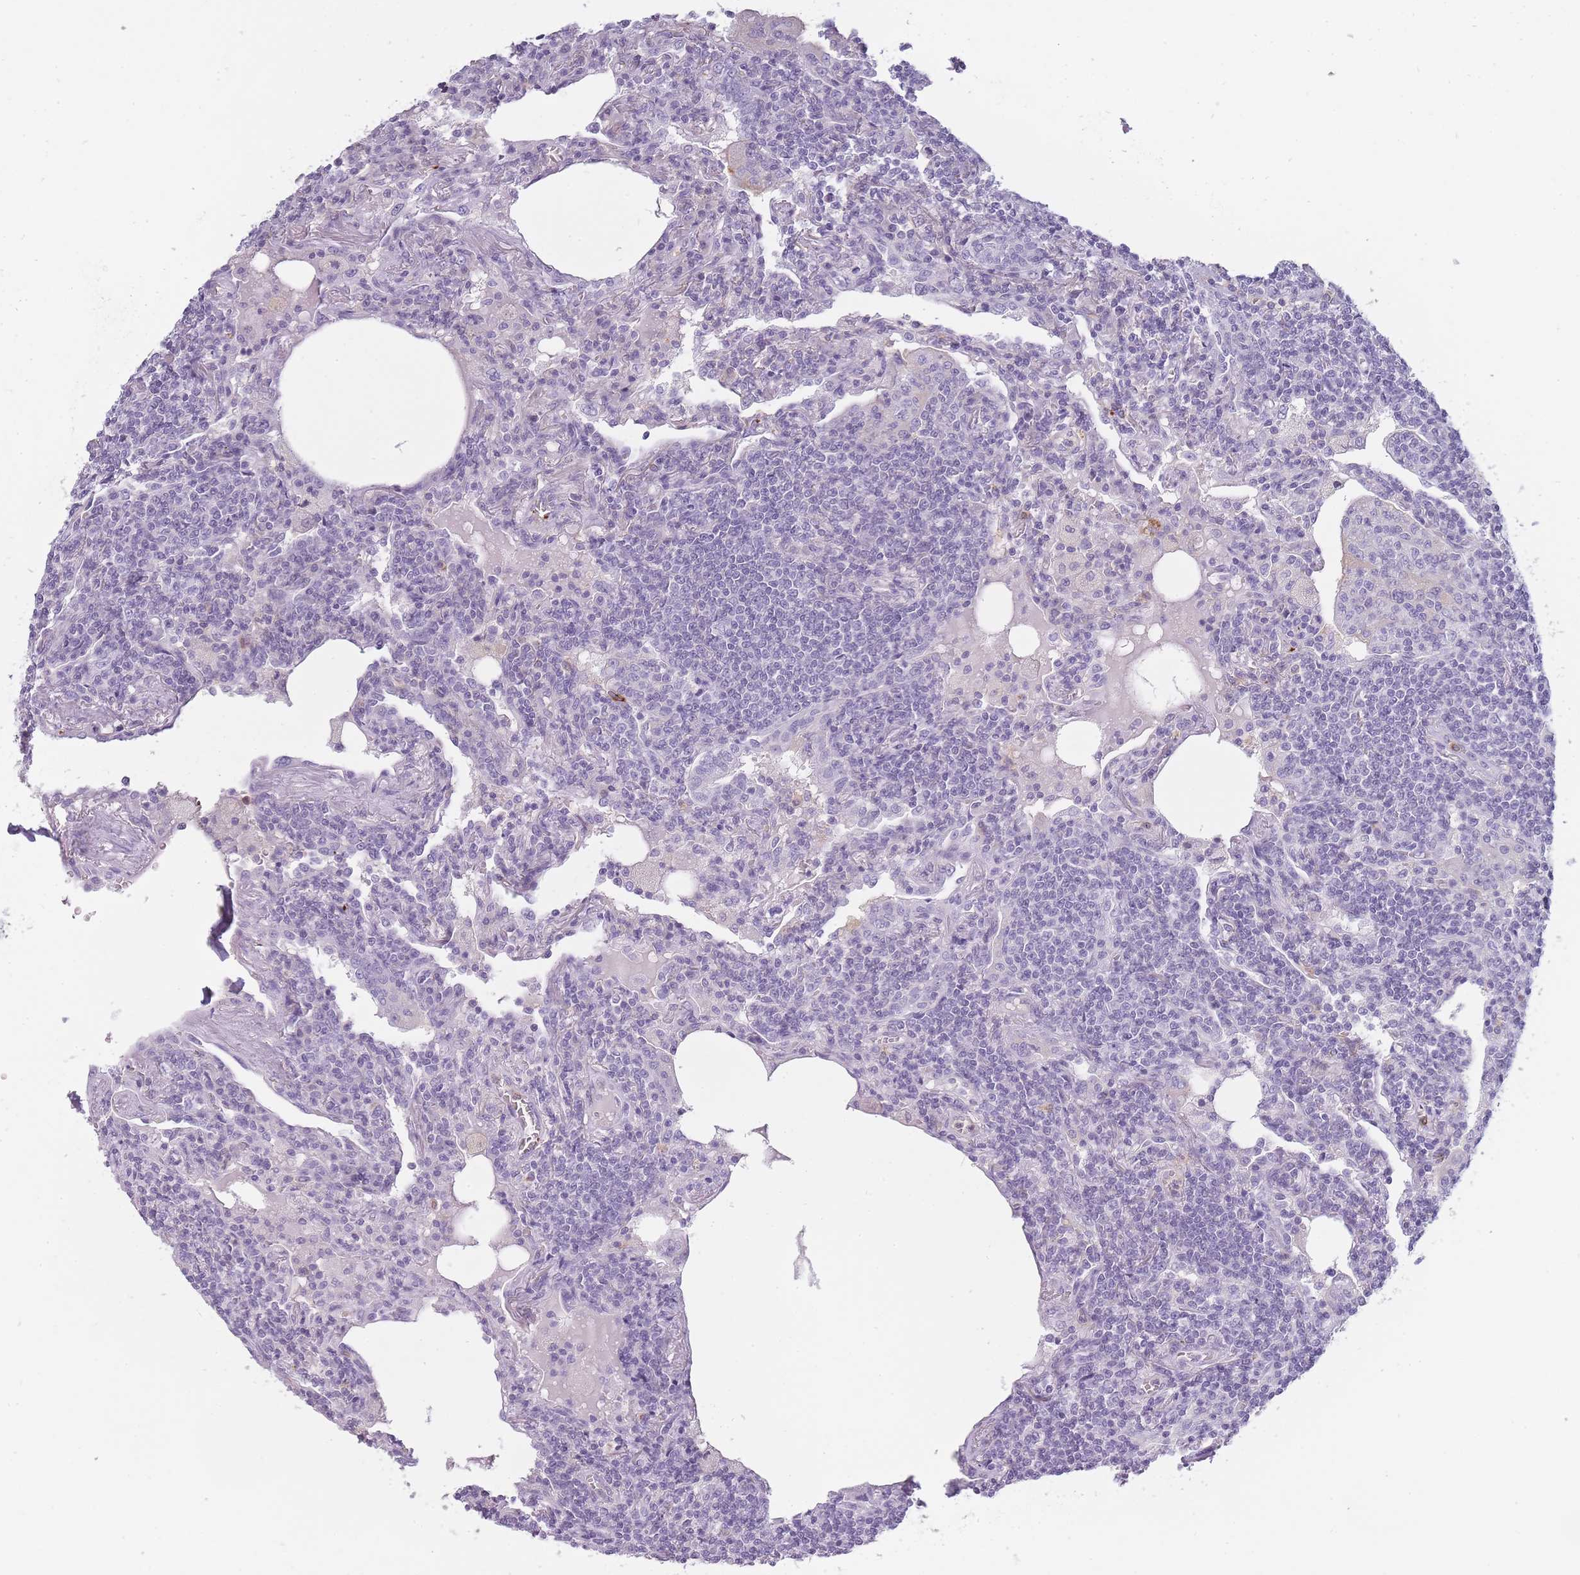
{"staining": {"intensity": "negative", "quantity": "none", "location": "none"}, "tissue": "lymphoma", "cell_type": "Tumor cells", "image_type": "cancer", "snomed": [{"axis": "morphology", "description": "Malignant lymphoma, non-Hodgkin's type, Low grade"}, {"axis": "topography", "description": "Lung"}], "caption": "IHC photomicrograph of malignant lymphoma, non-Hodgkin's type (low-grade) stained for a protein (brown), which exhibits no staining in tumor cells.", "gene": "NDST2", "patient": {"sex": "female", "age": 71}}